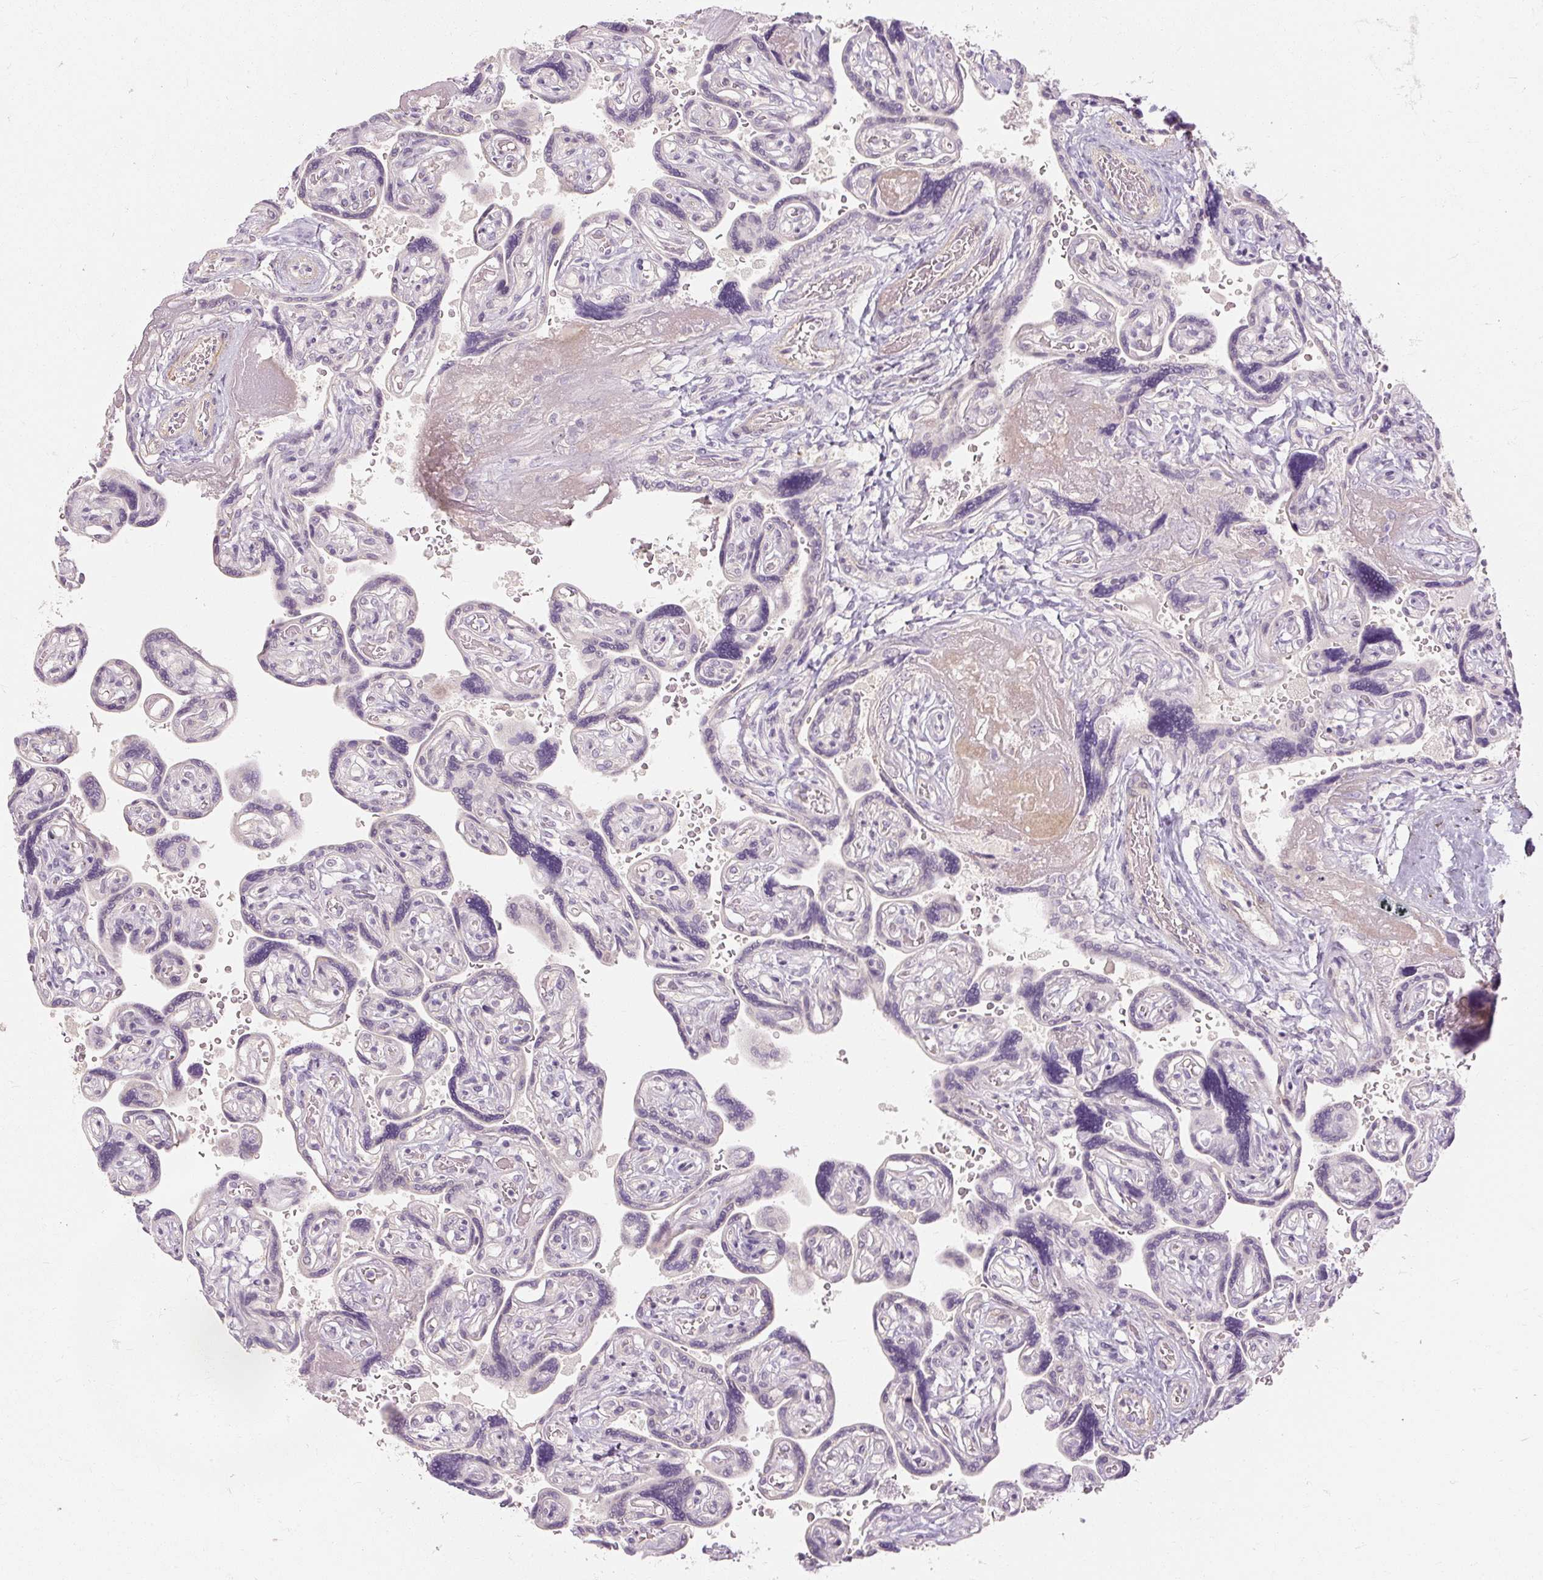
{"staining": {"intensity": "negative", "quantity": "none", "location": "none"}, "tissue": "placenta", "cell_type": "Trophoblastic cells", "image_type": "normal", "snomed": [{"axis": "morphology", "description": "Normal tissue, NOS"}, {"axis": "topography", "description": "Placenta"}], "caption": "Immunohistochemistry image of normal human placenta stained for a protein (brown), which displays no positivity in trophoblastic cells. Brightfield microscopy of immunohistochemistry stained with DAB (brown) and hematoxylin (blue), captured at high magnification.", "gene": "CAPN3", "patient": {"sex": "female", "age": 32}}